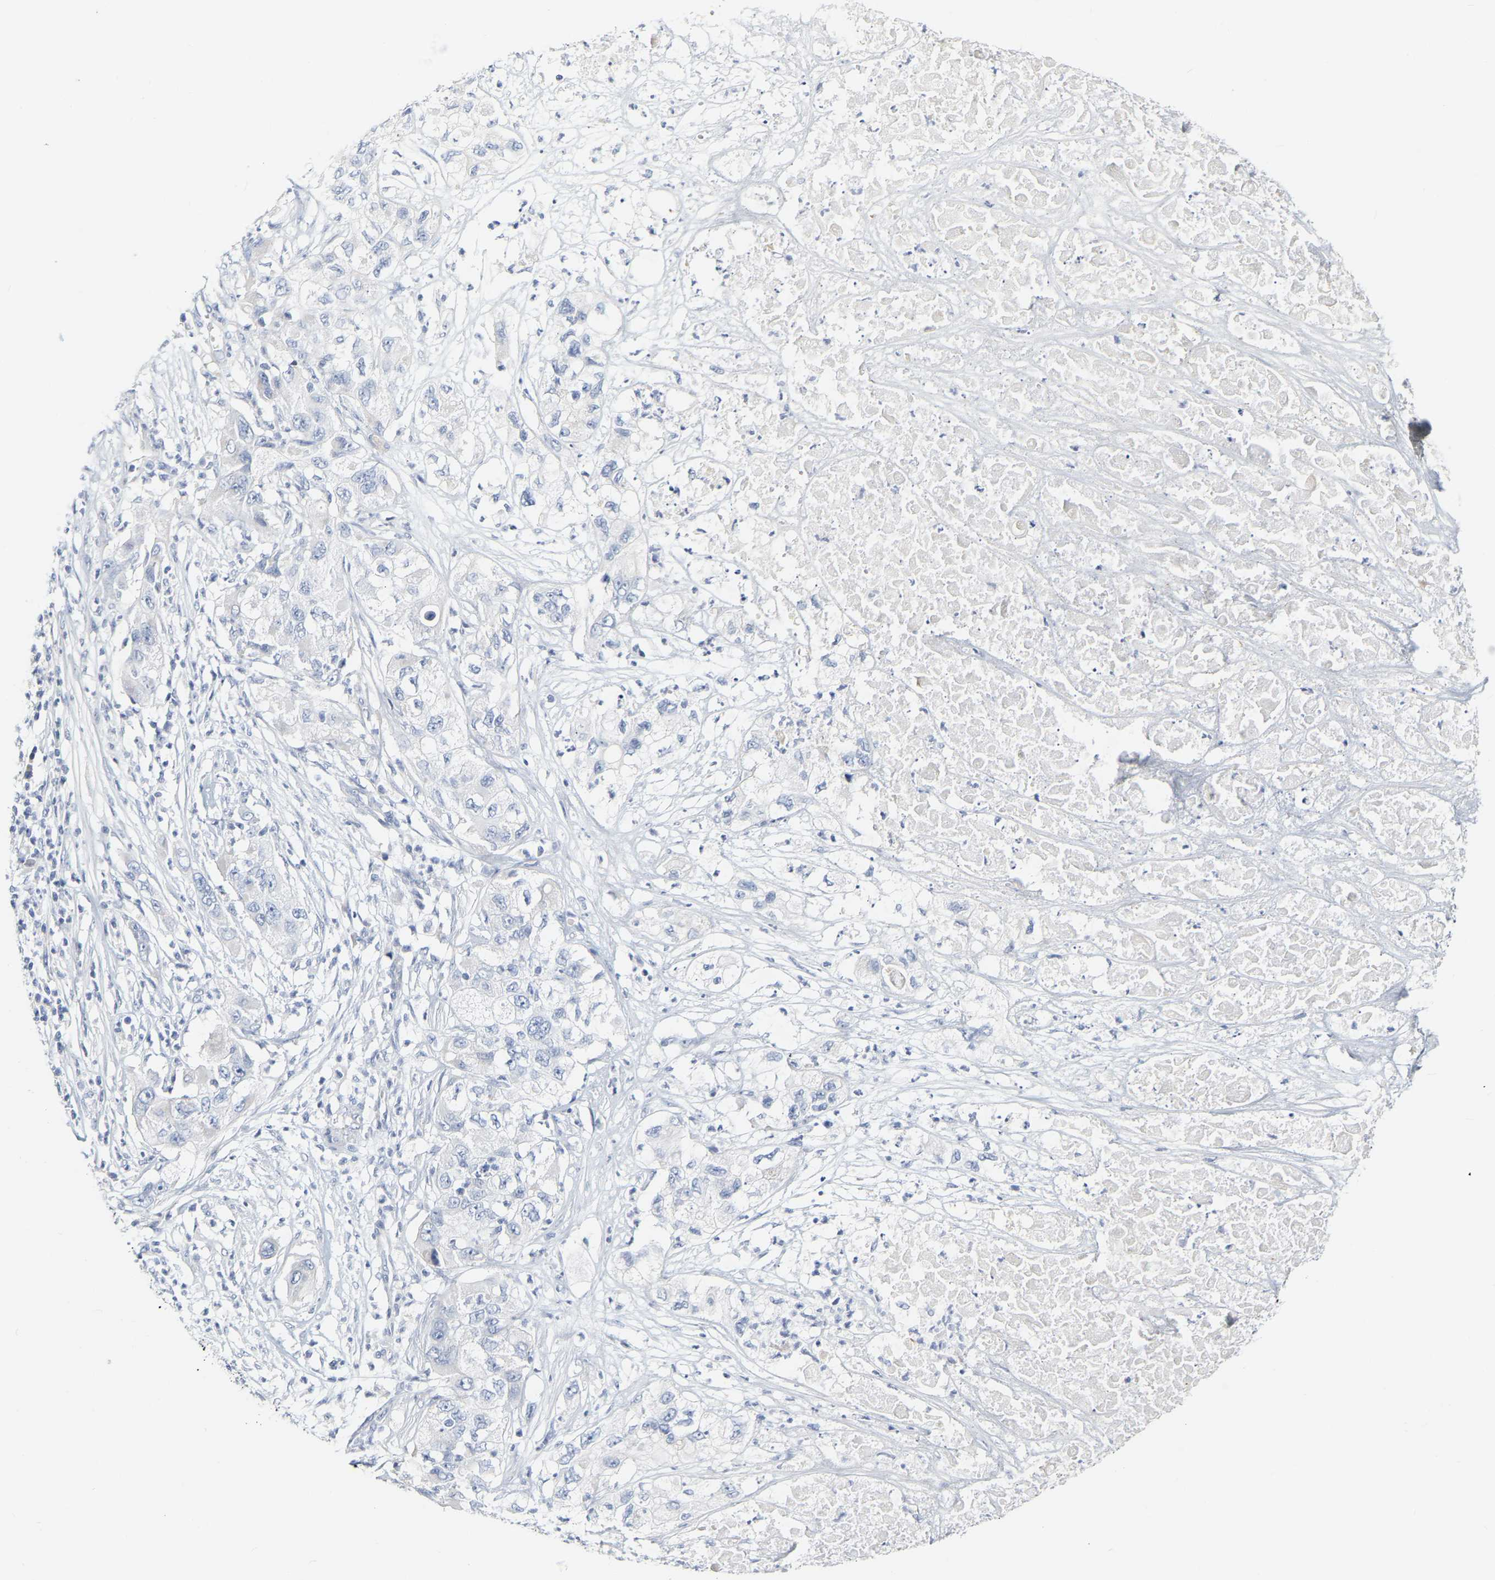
{"staining": {"intensity": "negative", "quantity": "none", "location": "none"}, "tissue": "pancreatic cancer", "cell_type": "Tumor cells", "image_type": "cancer", "snomed": [{"axis": "morphology", "description": "Adenocarcinoma, NOS"}, {"axis": "topography", "description": "Pancreas"}], "caption": "Immunohistochemistry (IHC) micrograph of human pancreatic adenocarcinoma stained for a protein (brown), which displays no positivity in tumor cells. The staining is performed using DAB (3,3'-diaminobenzidine) brown chromogen with nuclei counter-stained in using hematoxylin.", "gene": "GNAS", "patient": {"sex": "female", "age": 78}}